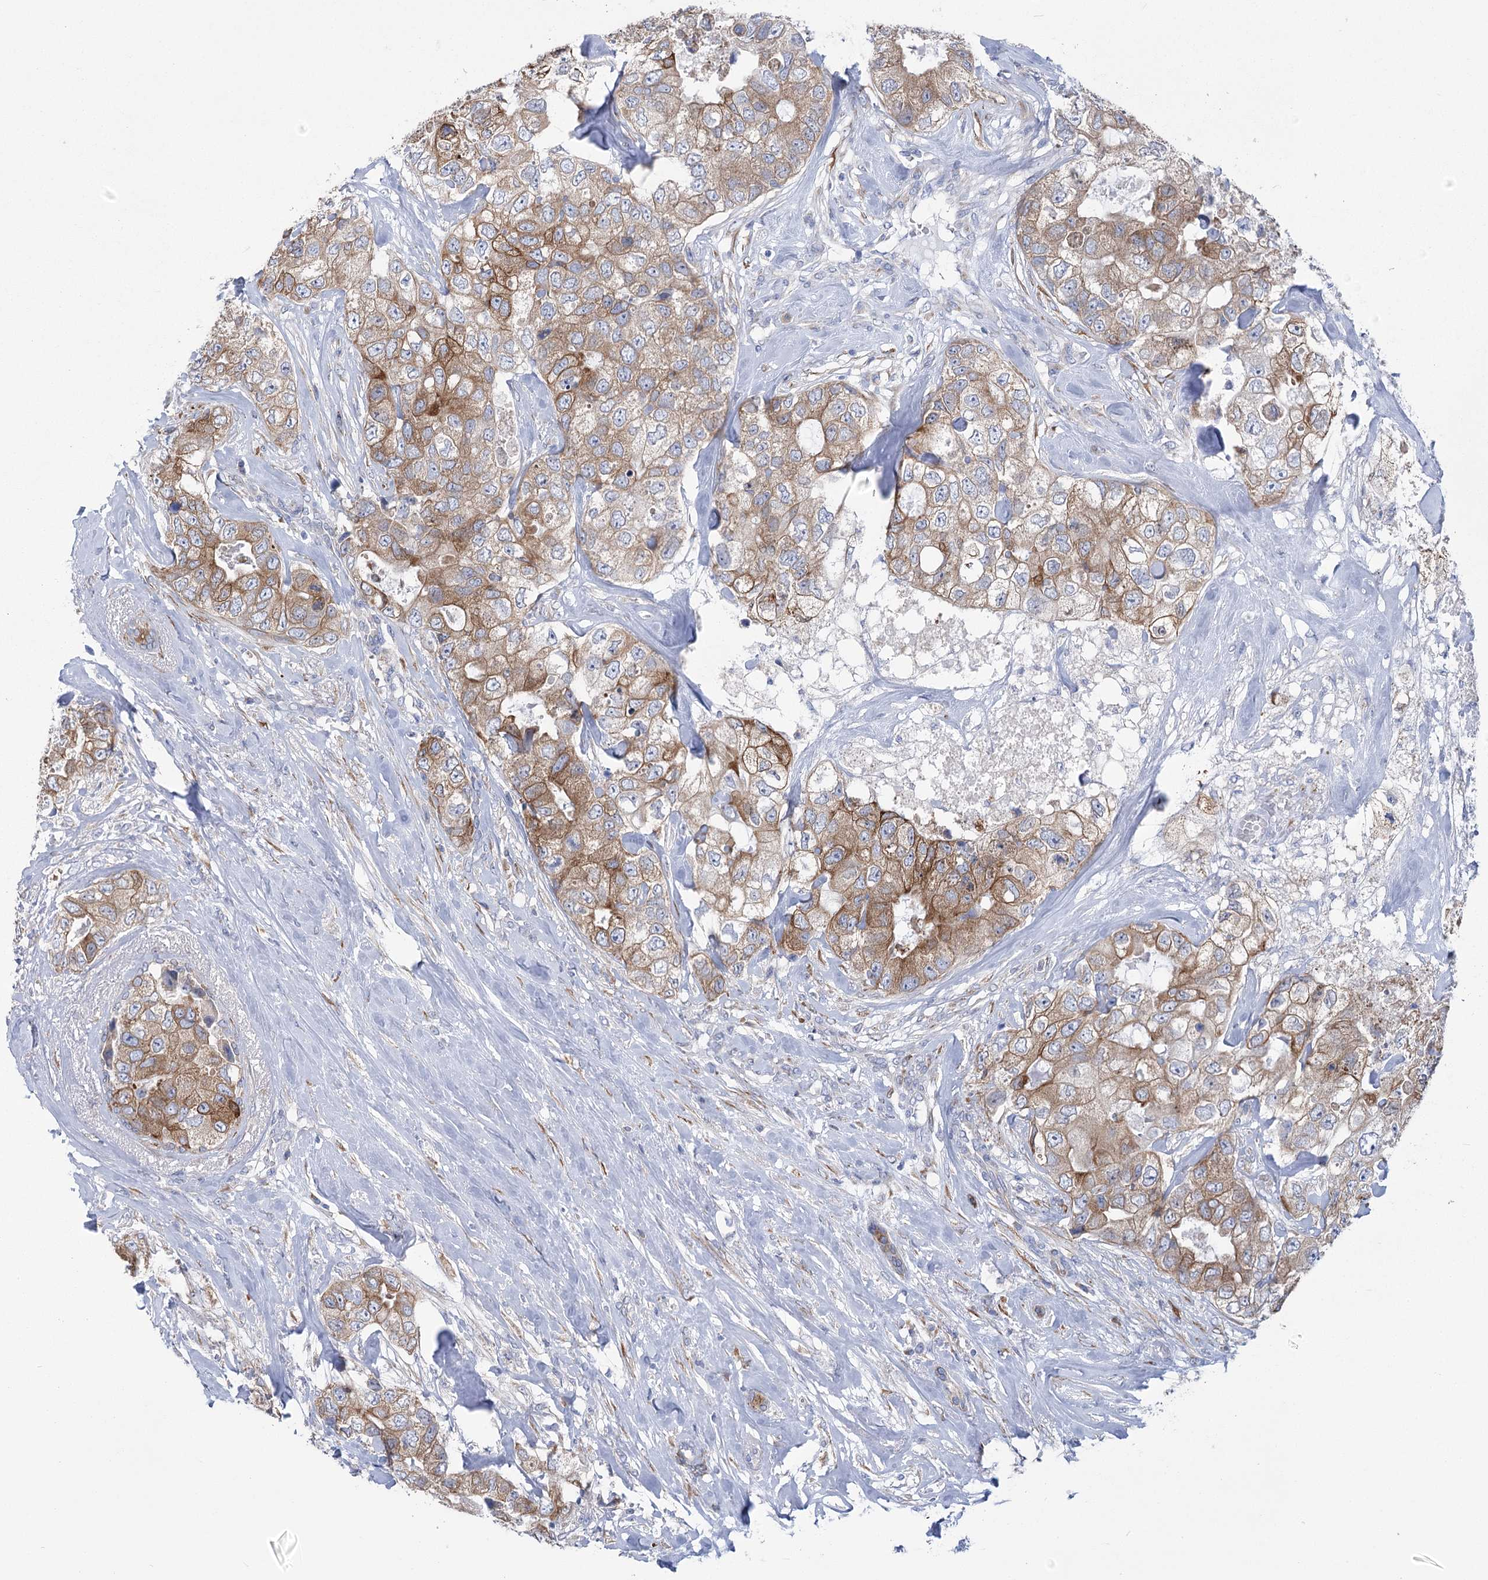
{"staining": {"intensity": "moderate", "quantity": ">75%", "location": "cytoplasmic/membranous"}, "tissue": "breast cancer", "cell_type": "Tumor cells", "image_type": "cancer", "snomed": [{"axis": "morphology", "description": "Duct carcinoma"}, {"axis": "topography", "description": "Breast"}], "caption": "Breast cancer (infiltrating ductal carcinoma) stained for a protein (brown) displays moderate cytoplasmic/membranous positive staining in about >75% of tumor cells.", "gene": "YTHDC2", "patient": {"sex": "female", "age": 62}}